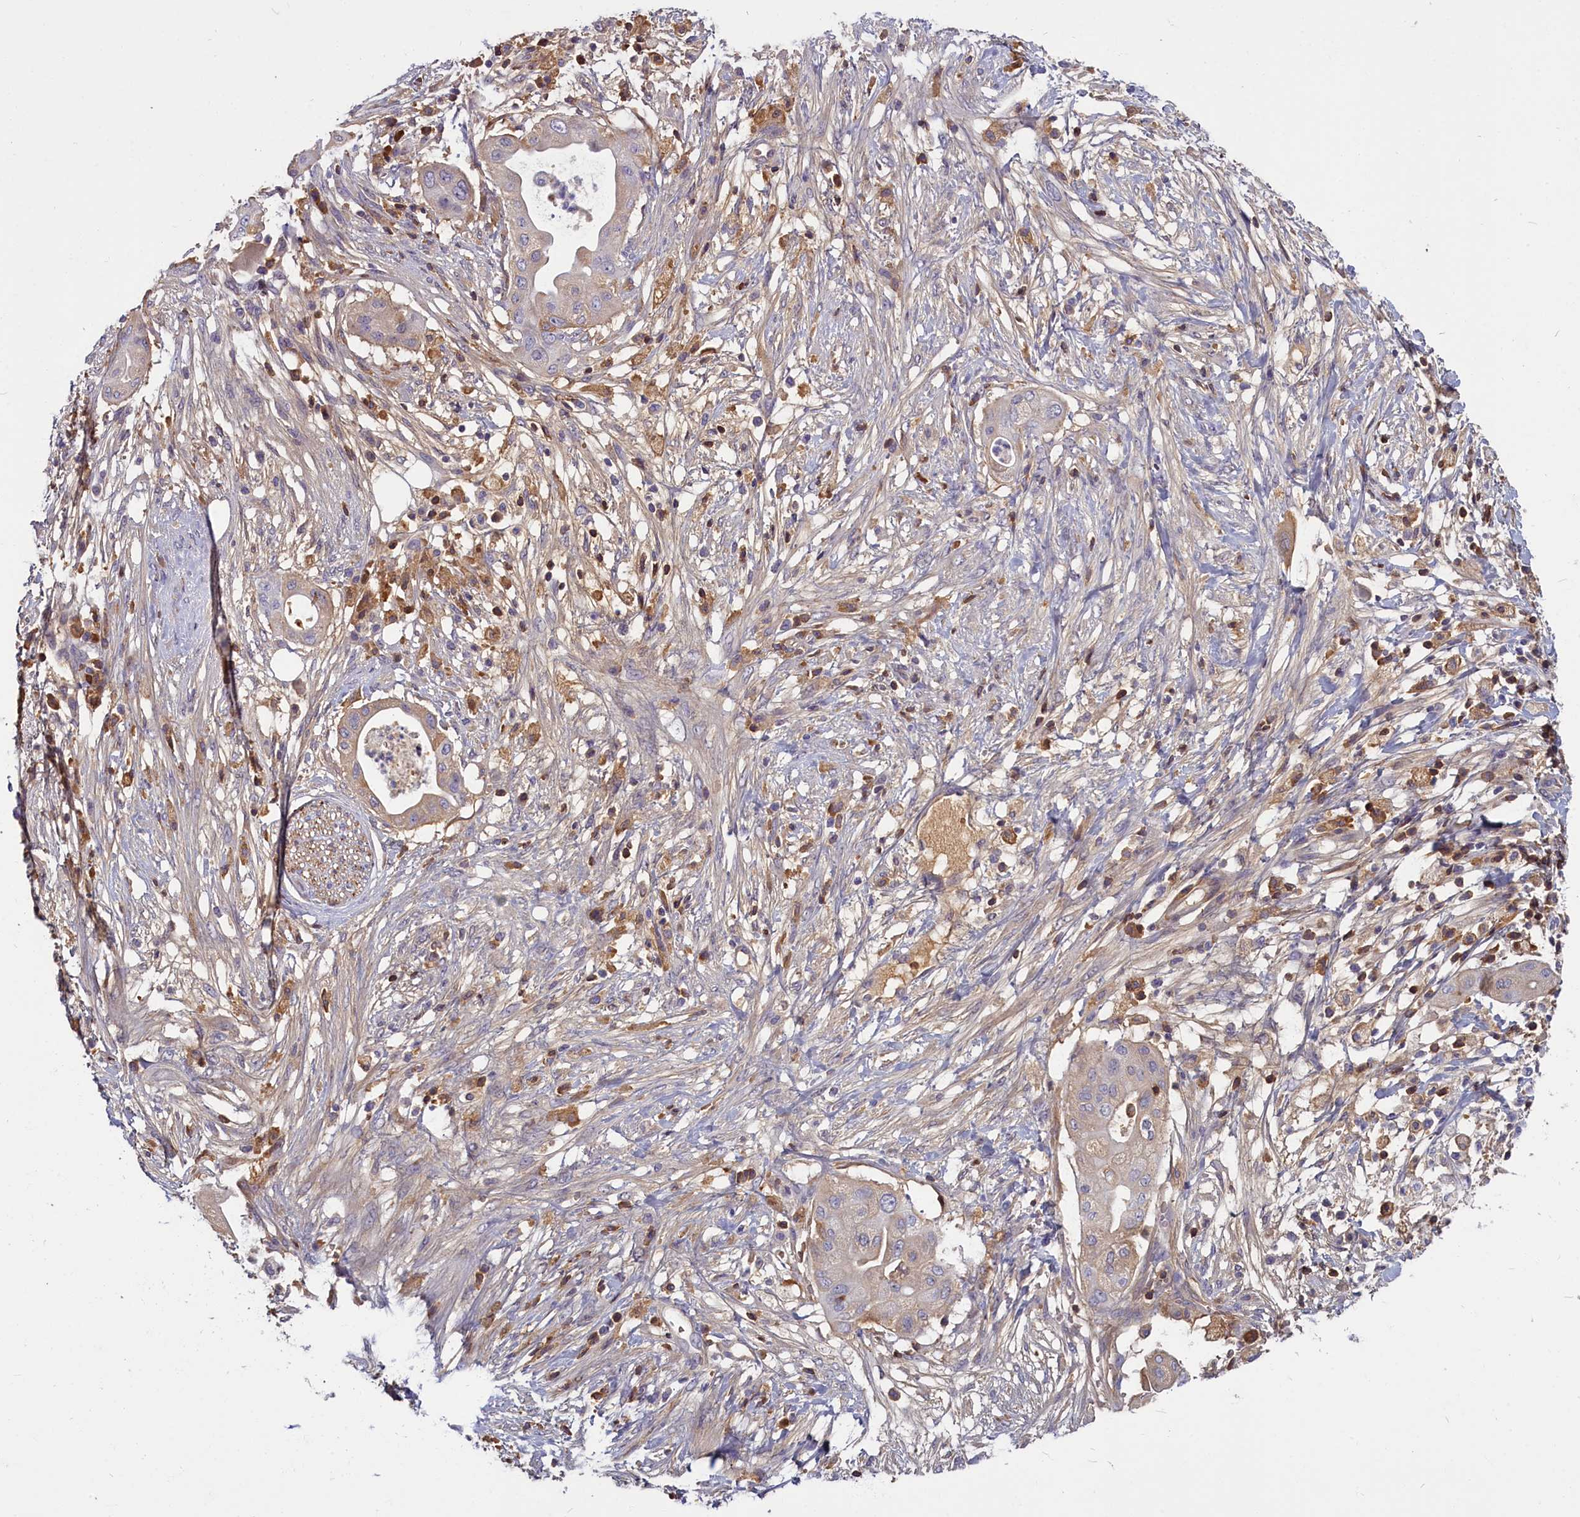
{"staining": {"intensity": "weak", "quantity": "<25%", "location": "cytoplasmic/membranous"}, "tissue": "pancreatic cancer", "cell_type": "Tumor cells", "image_type": "cancer", "snomed": [{"axis": "morphology", "description": "Adenocarcinoma, NOS"}, {"axis": "topography", "description": "Pancreas"}], "caption": "The photomicrograph displays no staining of tumor cells in pancreatic adenocarcinoma.", "gene": "SV2C", "patient": {"sex": "male", "age": 68}}